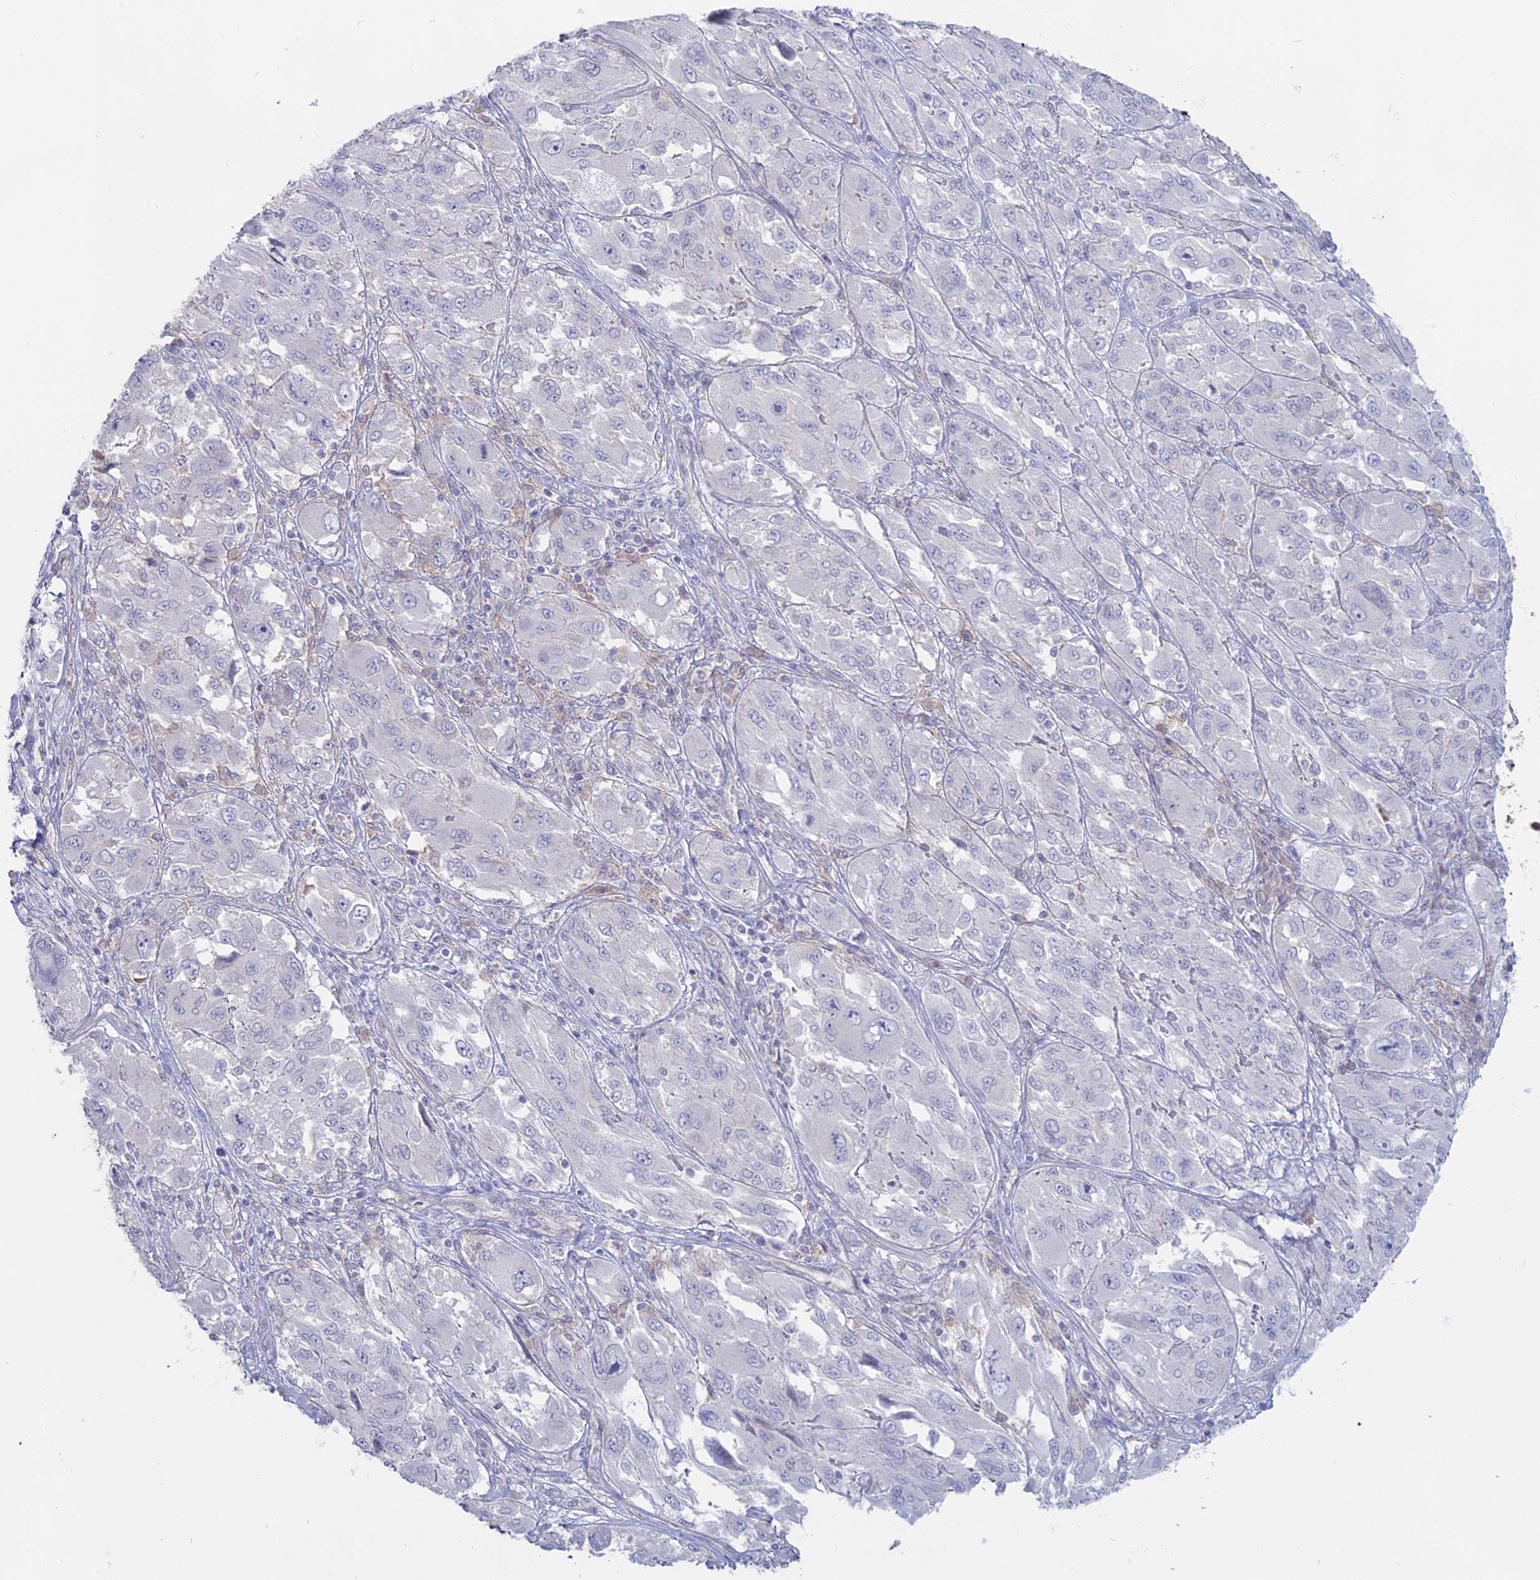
{"staining": {"intensity": "negative", "quantity": "none", "location": "none"}, "tissue": "melanoma", "cell_type": "Tumor cells", "image_type": "cancer", "snomed": [{"axis": "morphology", "description": "Malignant melanoma, NOS"}, {"axis": "topography", "description": "Skin"}], "caption": "The immunohistochemistry micrograph has no significant staining in tumor cells of melanoma tissue.", "gene": "MYO5B", "patient": {"sex": "female", "age": 91}}